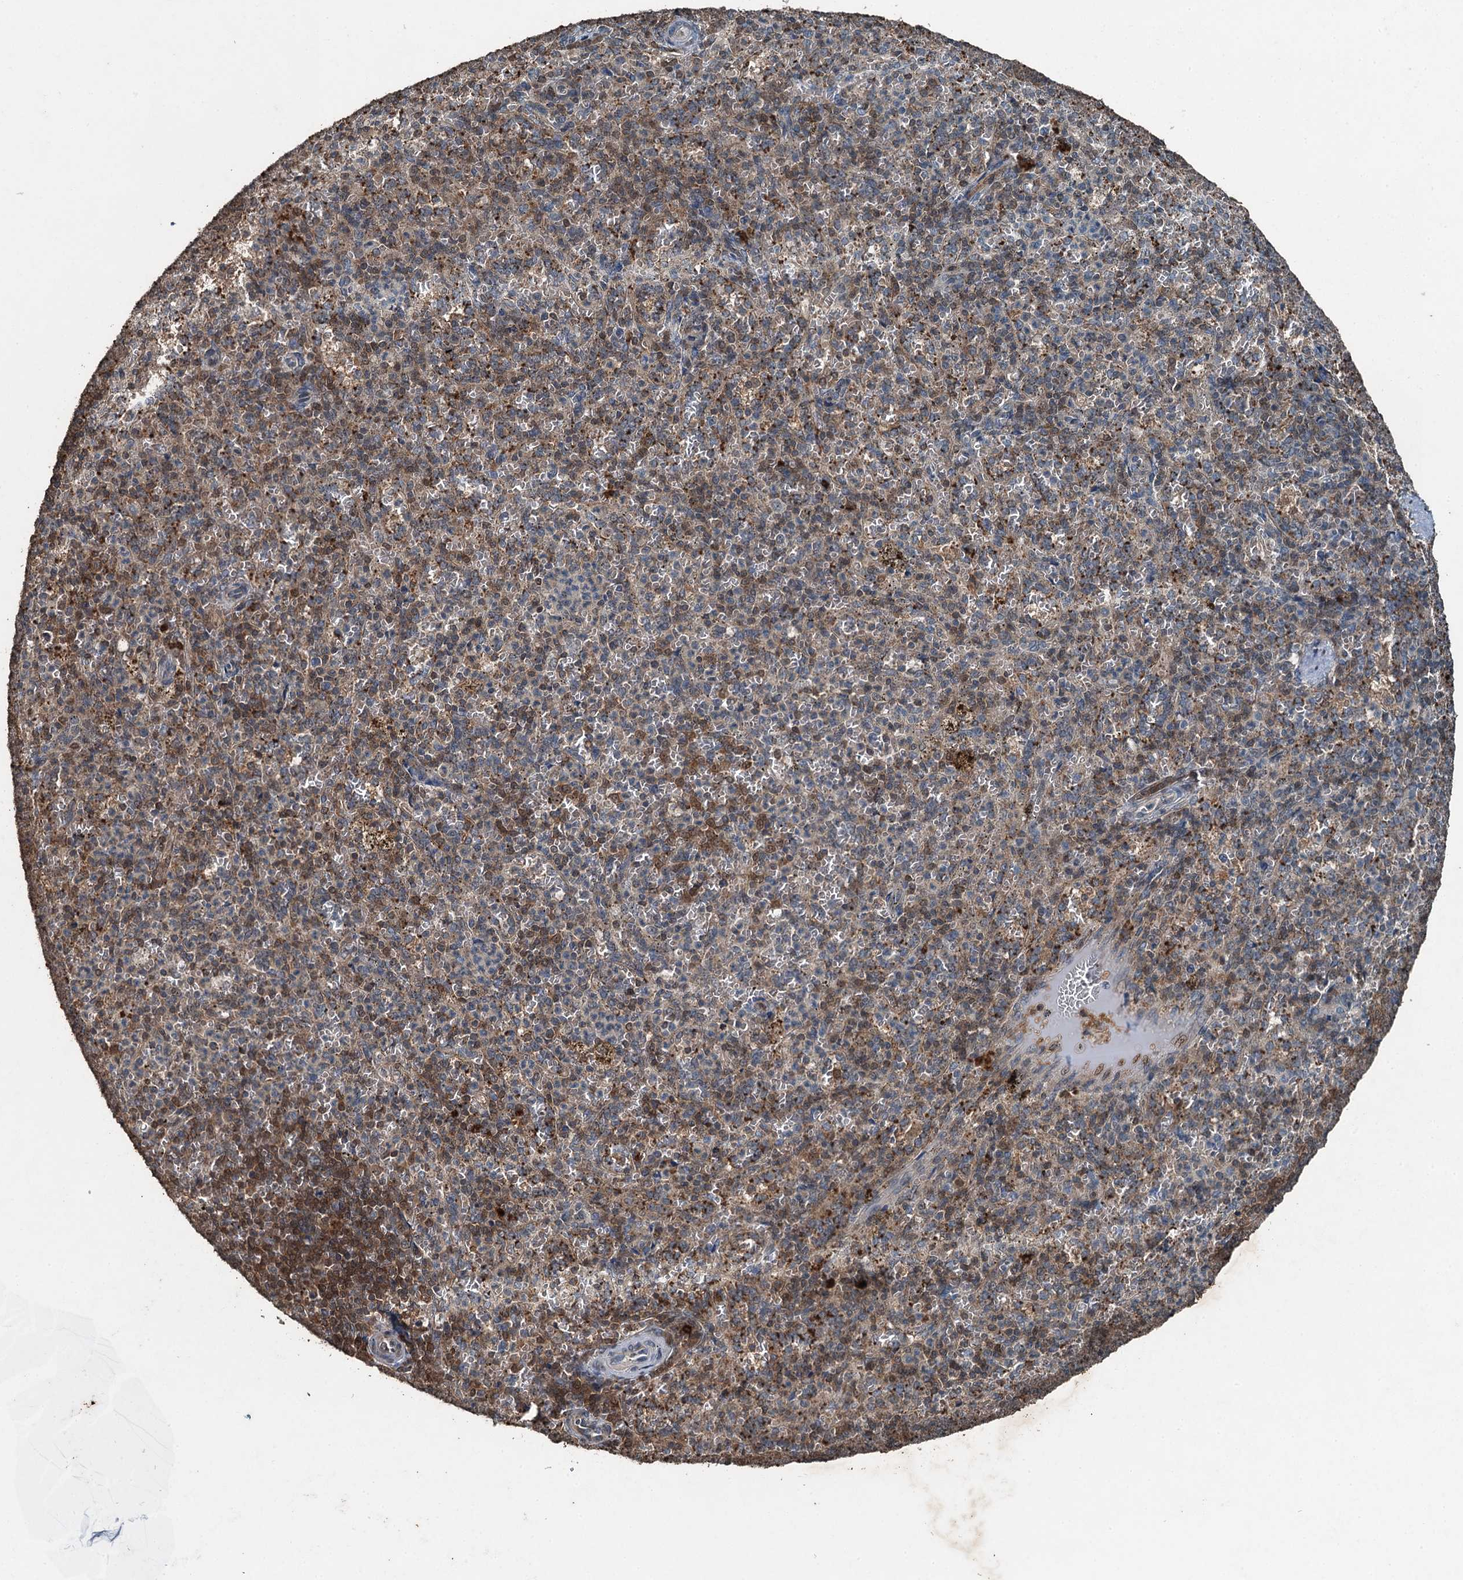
{"staining": {"intensity": "moderate", "quantity": "<25%", "location": "cytoplasmic/membranous"}, "tissue": "spleen", "cell_type": "Cells in red pulp", "image_type": "normal", "snomed": [{"axis": "morphology", "description": "Normal tissue, NOS"}, {"axis": "topography", "description": "Spleen"}], "caption": "Brown immunohistochemical staining in benign human spleen shows moderate cytoplasmic/membranous positivity in approximately <25% of cells in red pulp.", "gene": "TCTN1", "patient": {"sex": "female", "age": 21}}